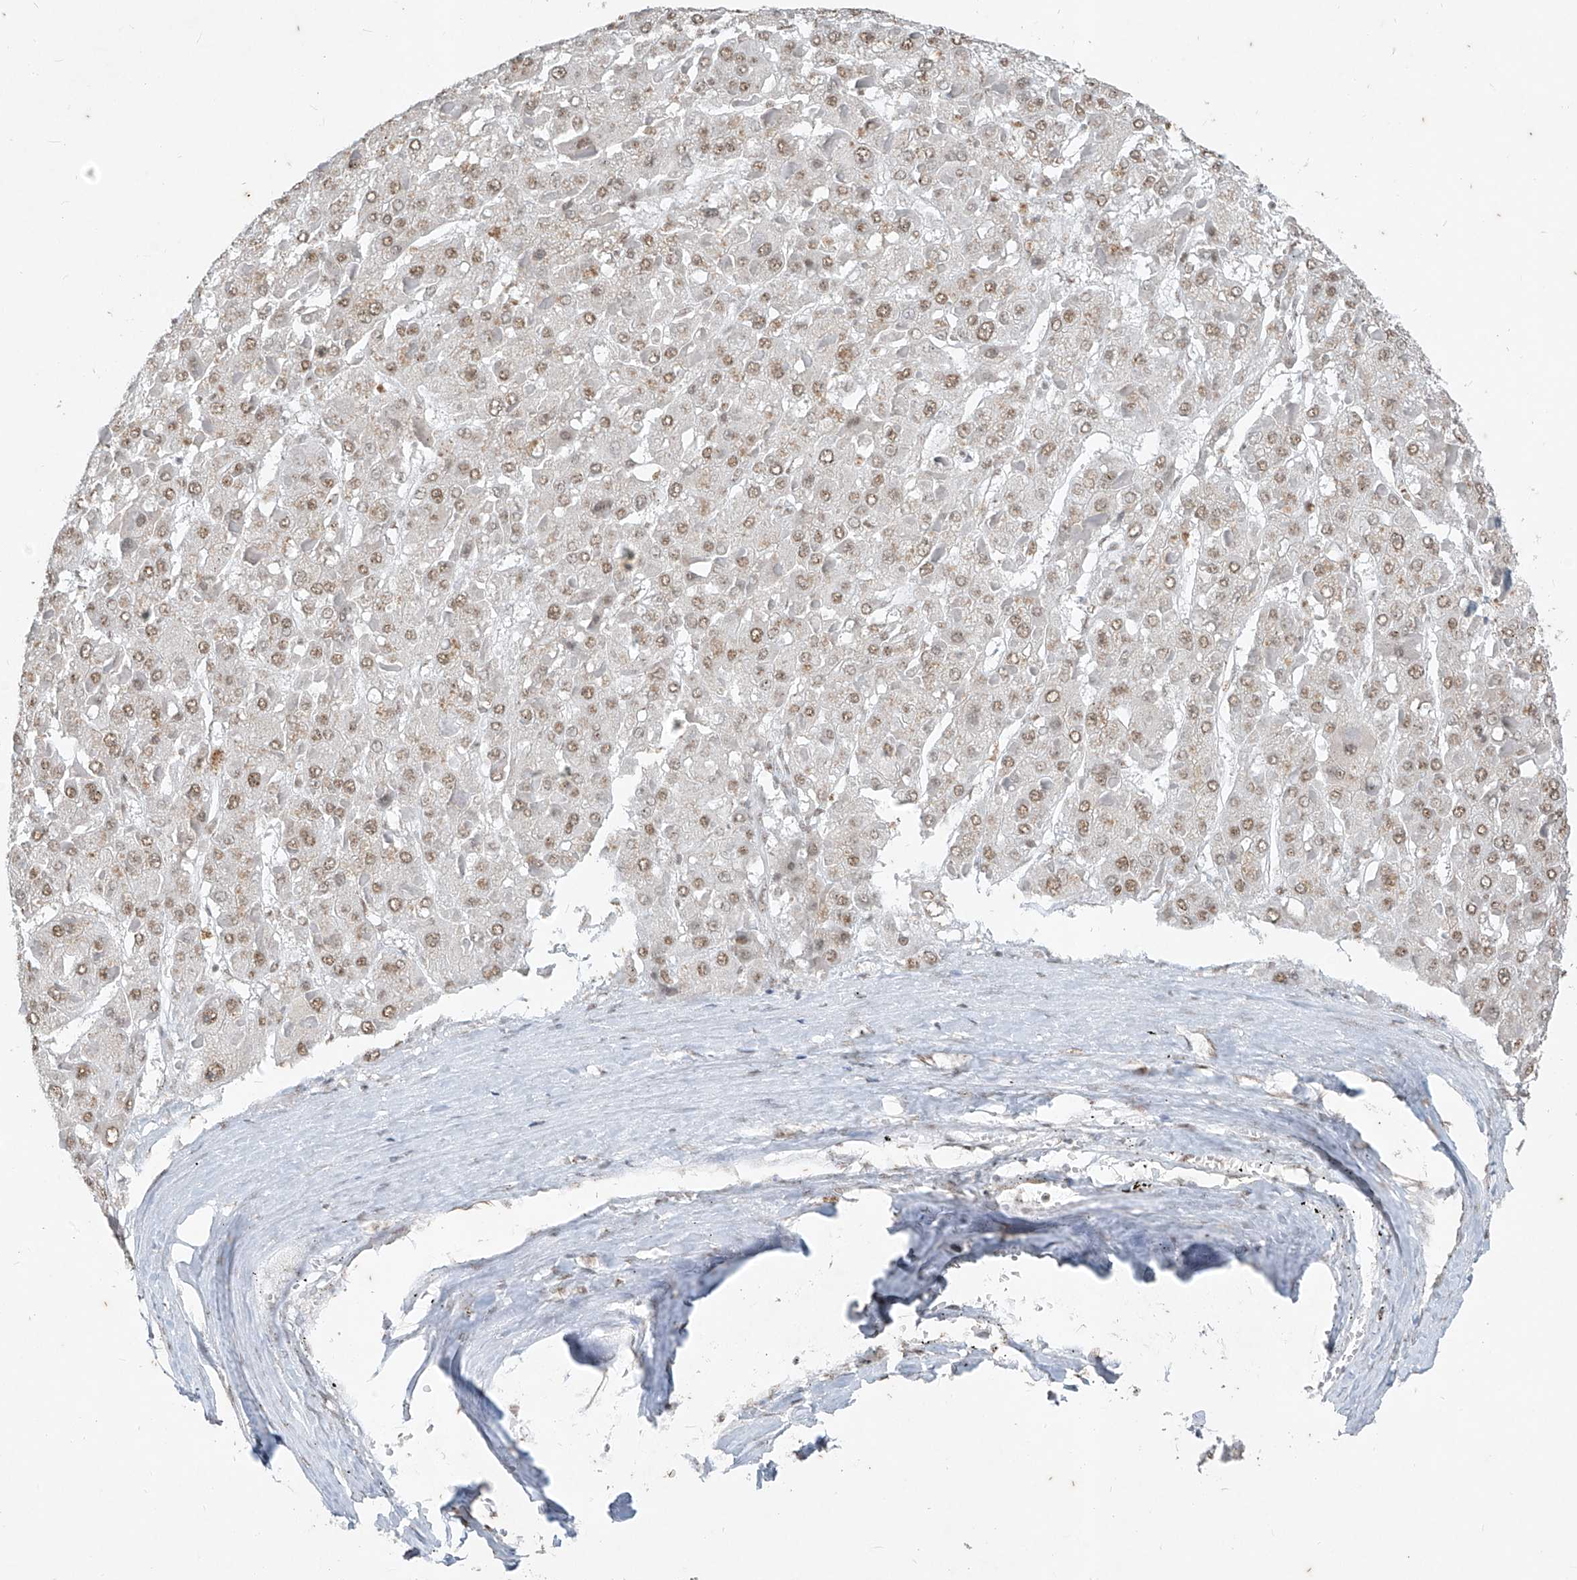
{"staining": {"intensity": "moderate", "quantity": ">75%", "location": "nuclear"}, "tissue": "liver cancer", "cell_type": "Tumor cells", "image_type": "cancer", "snomed": [{"axis": "morphology", "description": "Carcinoma, Hepatocellular, NOS"}, {"axis": "topography", "description": "Liver"}], "caption": "Liver cancer stained with DAB (3,3'-diaminobenzidine) IHC reveals medium levels of moderate nuclear staining in about >75% of tumor cells. The staining was performed using DAB (3,3'-diaminobenzidine) to visualize the protein expression in brown, while the nuclei were stained in blue with hematoxylin (Magnification: 20x).", "gene": "TFEC", "patient": {"sex": "female", "age": 73}}